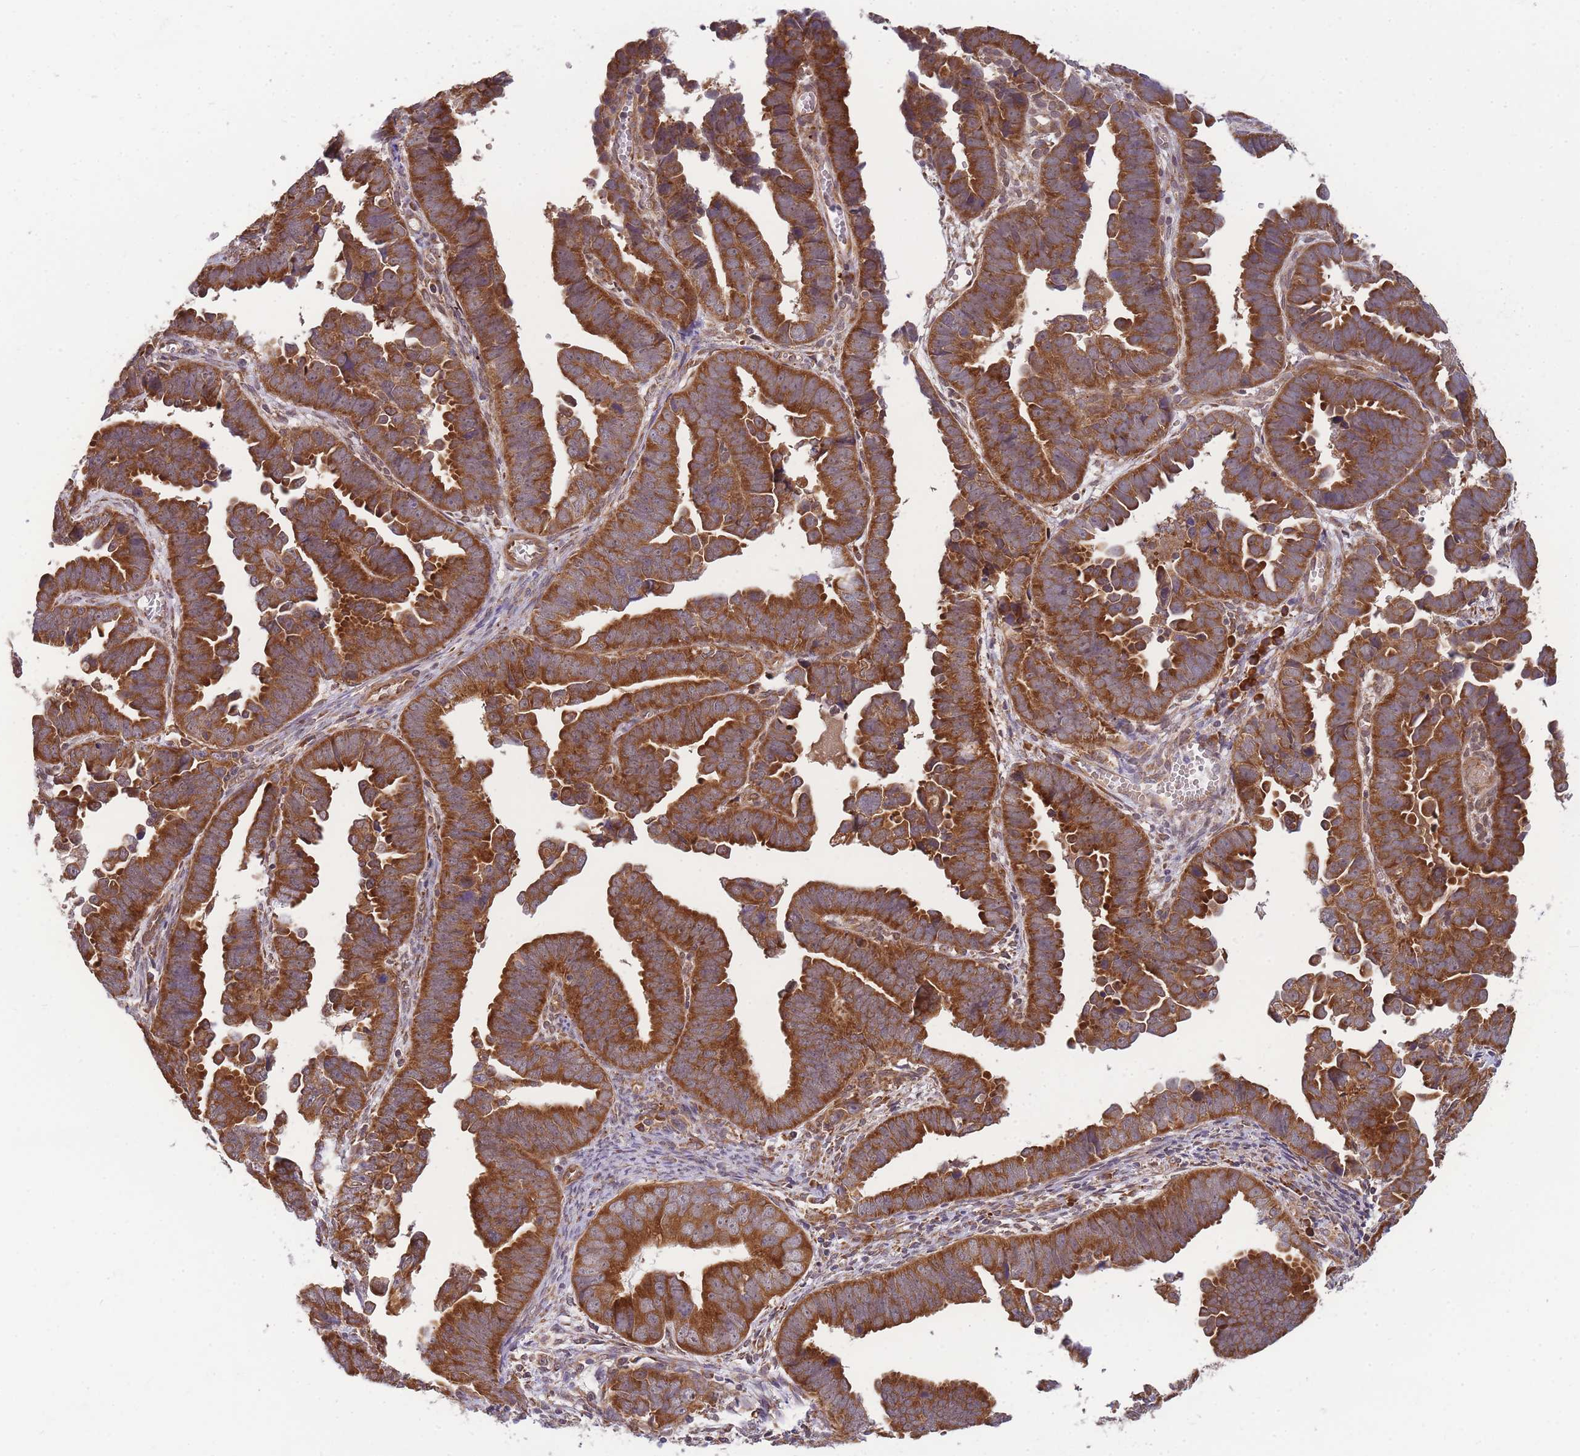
{"staining": {"intensity": "strong", "quantity": ">75%", "location": "cytoplasmic/membranous"}, "tissue": "endometrial cancer", "cell_type": "Tumor cells", "image_type": "cancer", "snomed": [{"axis": "morphology", "description": "Adenocarcinoma, NOS"}, {"axis": "topography", "description": "Endometrium"}], "caption": "Protein expression analysis of endometrial adenocarcinoma demonstrates strong cytoplasmic/membranous expression in approximately >75% of tumor cells.", "gene": "MRPL23", "patient": {"sex": "female", "age": 75}}